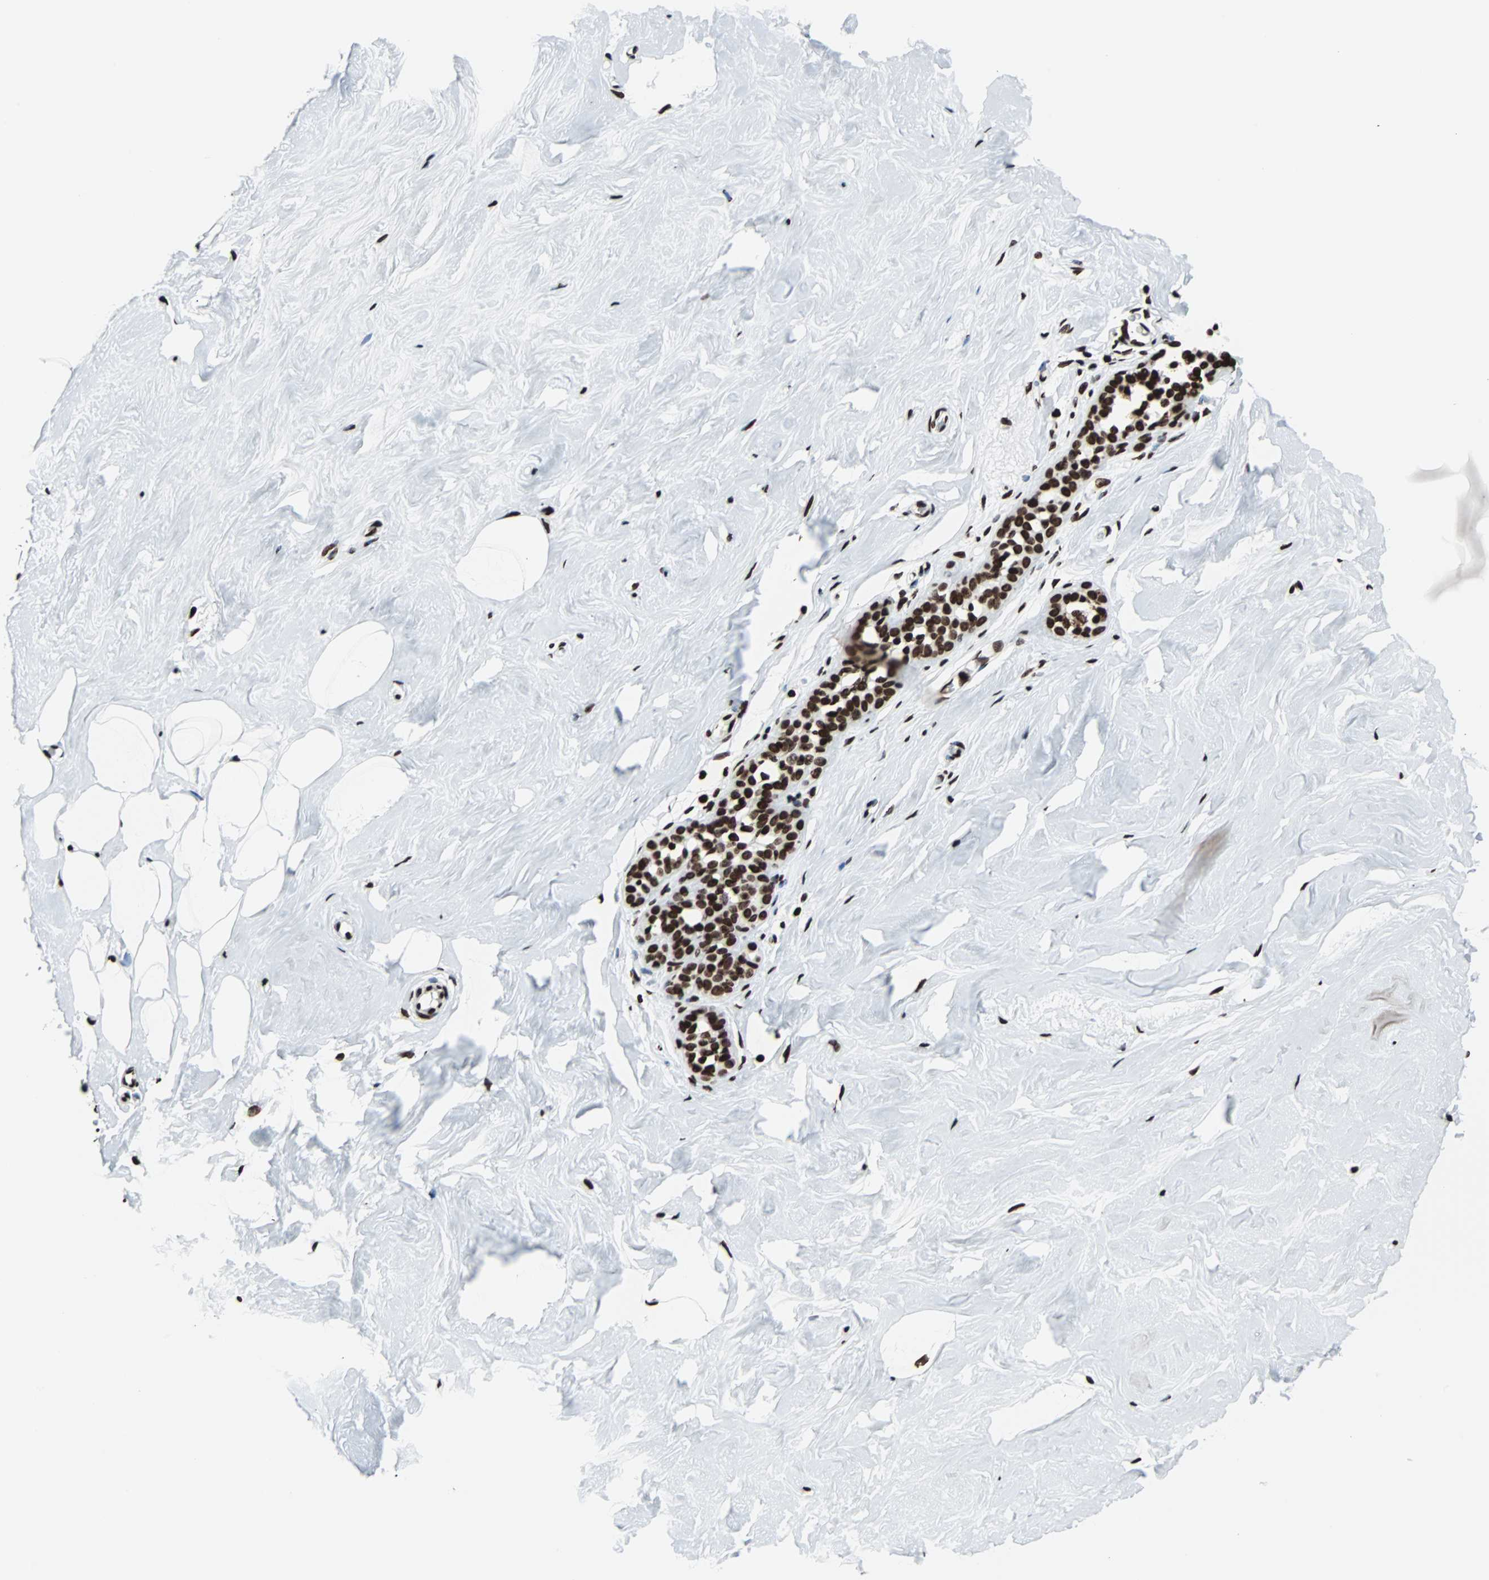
{"staining": {"intensity": "strong", "quantity": ">75%", "location": "nuclear"}, "tissue": "breast", "cell_type": "Adipocytes", "image_type": "normal", "snomed": [{"axis": "morphology", "description": "Normal tissue, NOS"}, {"axis": "topography", "description": "Breast"}], "caption": "Adipocytes reveal high levels of strong nuclear expression in about >75% of cells in unremarkable human breast. Immunohistochemistry (ihc) stains the protein in brown and the nuclei are stained blue.", "gene": "H2BC18", "patient": {"sex": "female", "age": 75}}